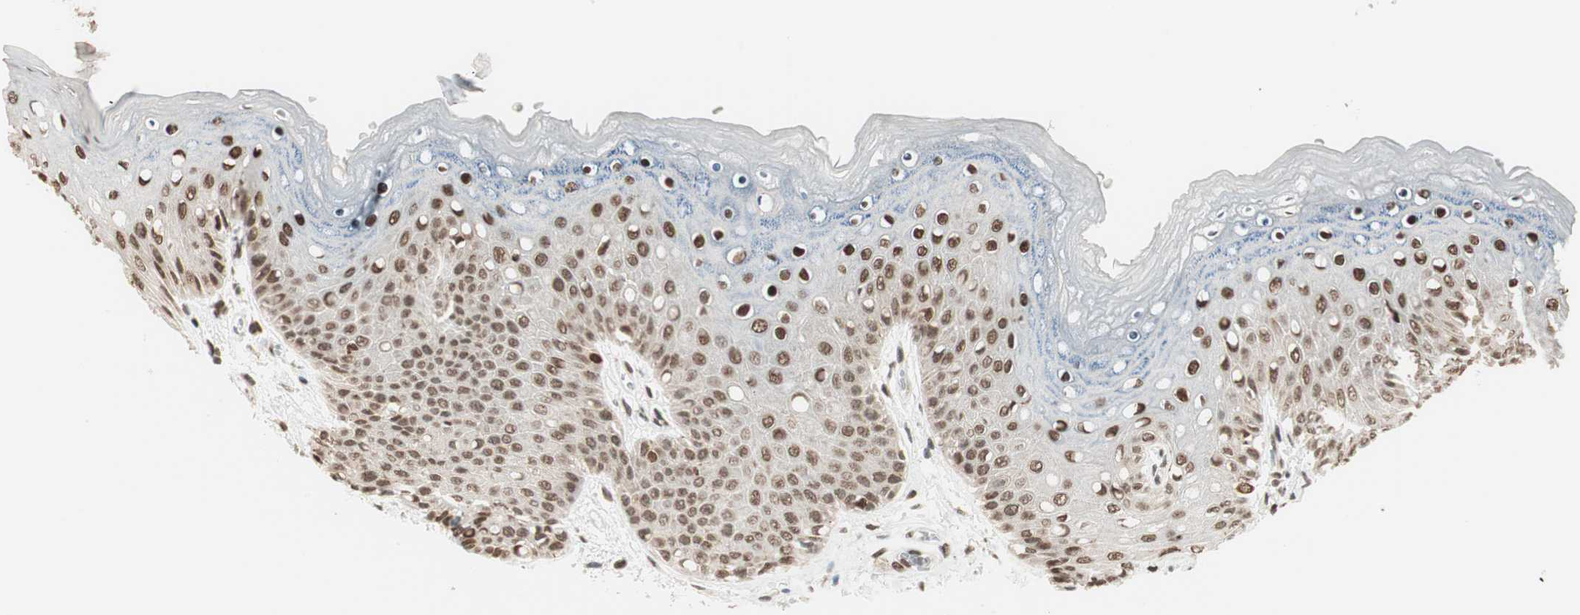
{"staining": {"intensity": "strong", "quantity": ">75%", "location": "nuclear"}, "tissue": "skin", "cell_type": "Epidermal cells", "image_type": "normal", "snomed": [{"axis": "morphology", "description": "Normal tissue, NOS"}, {"axis": "topography", "description": "Anal"}], "caption": "Immunohistochemistry (IHC) of normal human skin exhibits high levels of strong nuclear staining in approximately >75% of epidermal cells. (Stains: DAB (3,3'-diaminobenzidine) in brown, nuclei in blue, Microscopy: brightfield microscopy at high magnification).", "gene": "SMARCE1", "patient": {"sex": "female", "age": 46}}